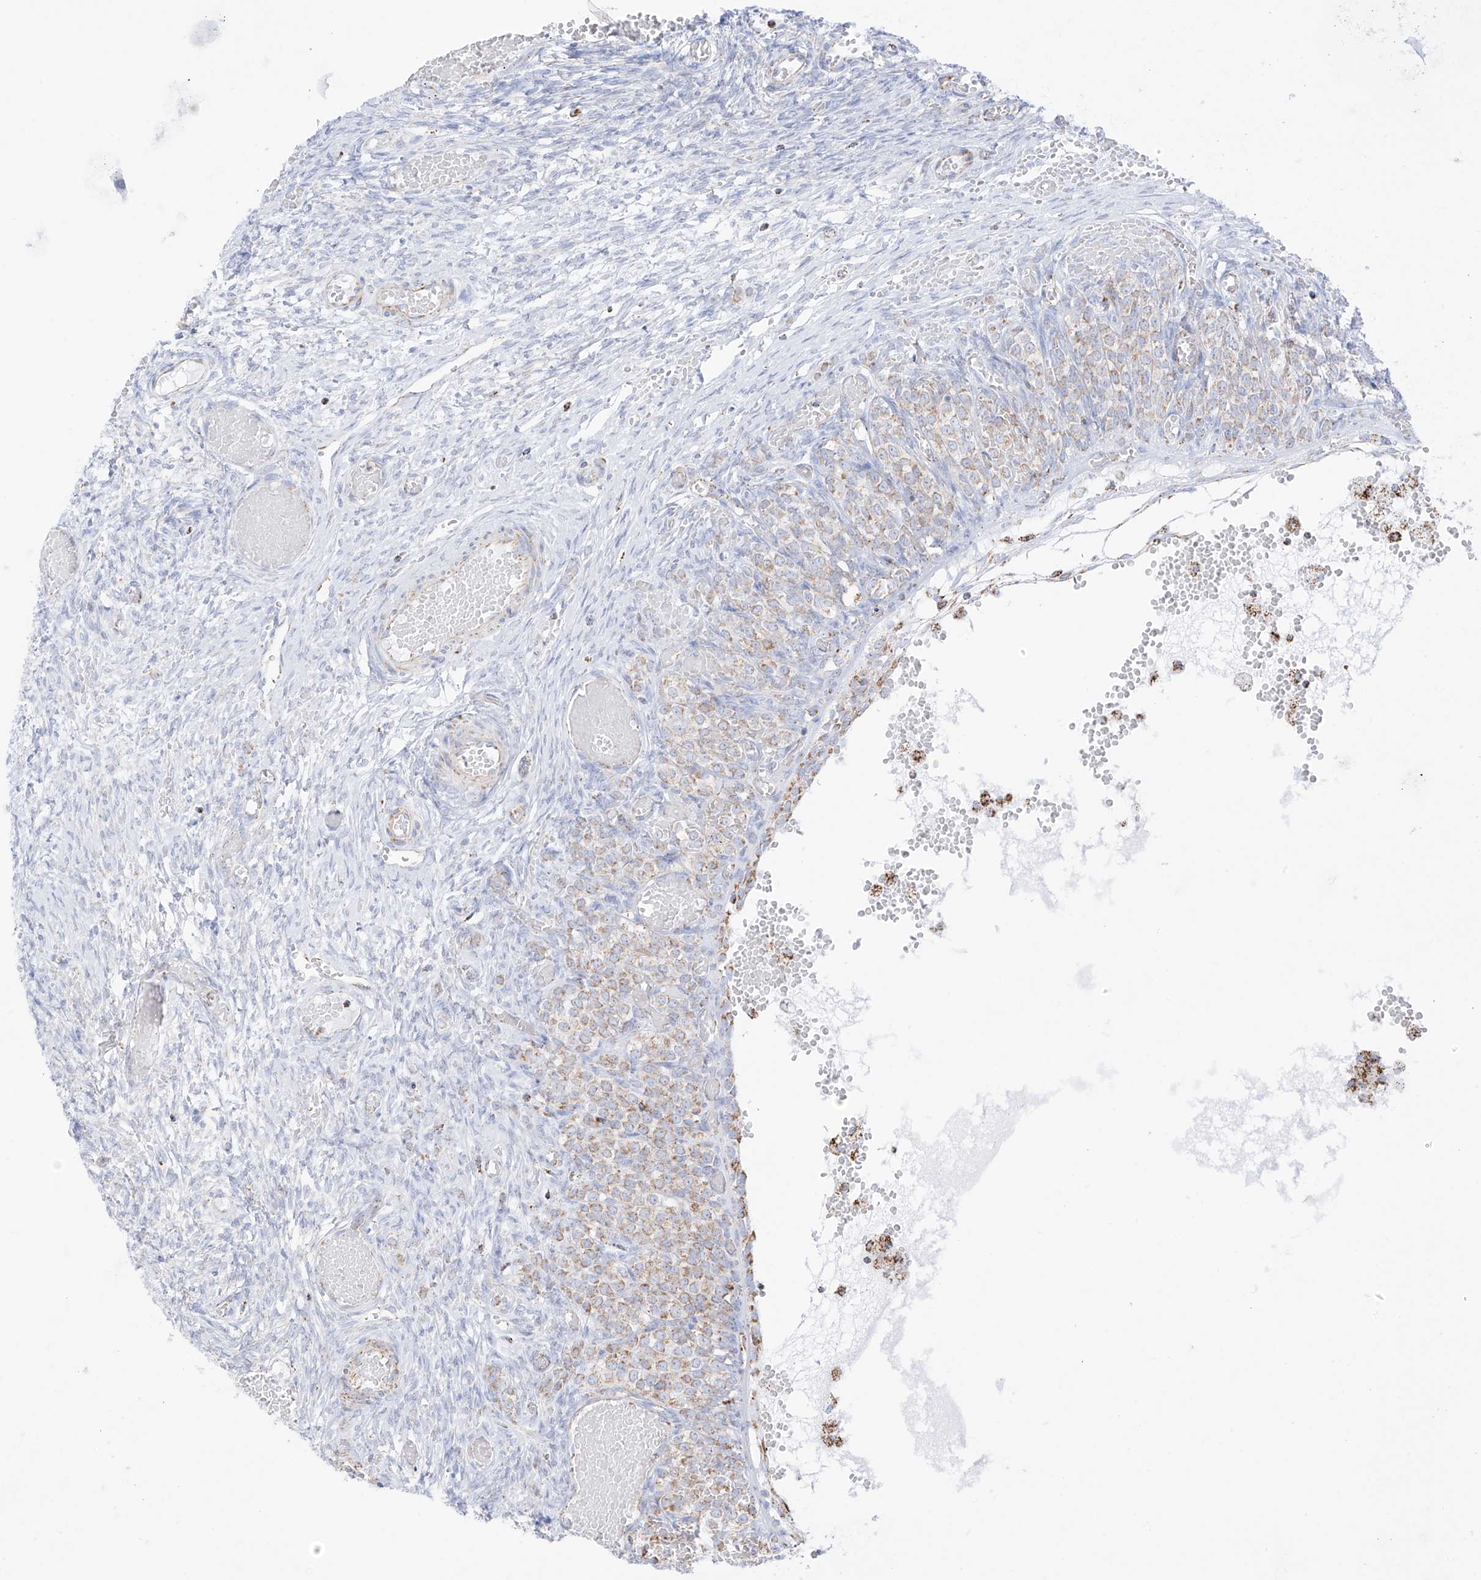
{"staining": {"intensity": "negative", "quantity": "none", "location": "none"}, "tissue": "ovary", "cell_type": "Ovarian stroma cells", "image_type": "normal", "snomed": [{"axis": "morphology", "description": "Adenocarcinoma, NOS"}, {"axis": "topography", "description": "Endometrium"}], "caption": "DAB immunohistochemical staining of normal human ovary displays no significant positivity in ovarian stroma cells. (Brightfield microscopy of DAB immunohistochemistry at high magnification).", "gene": "XKR3", "patient": {"sex": "female", "age": 32}}